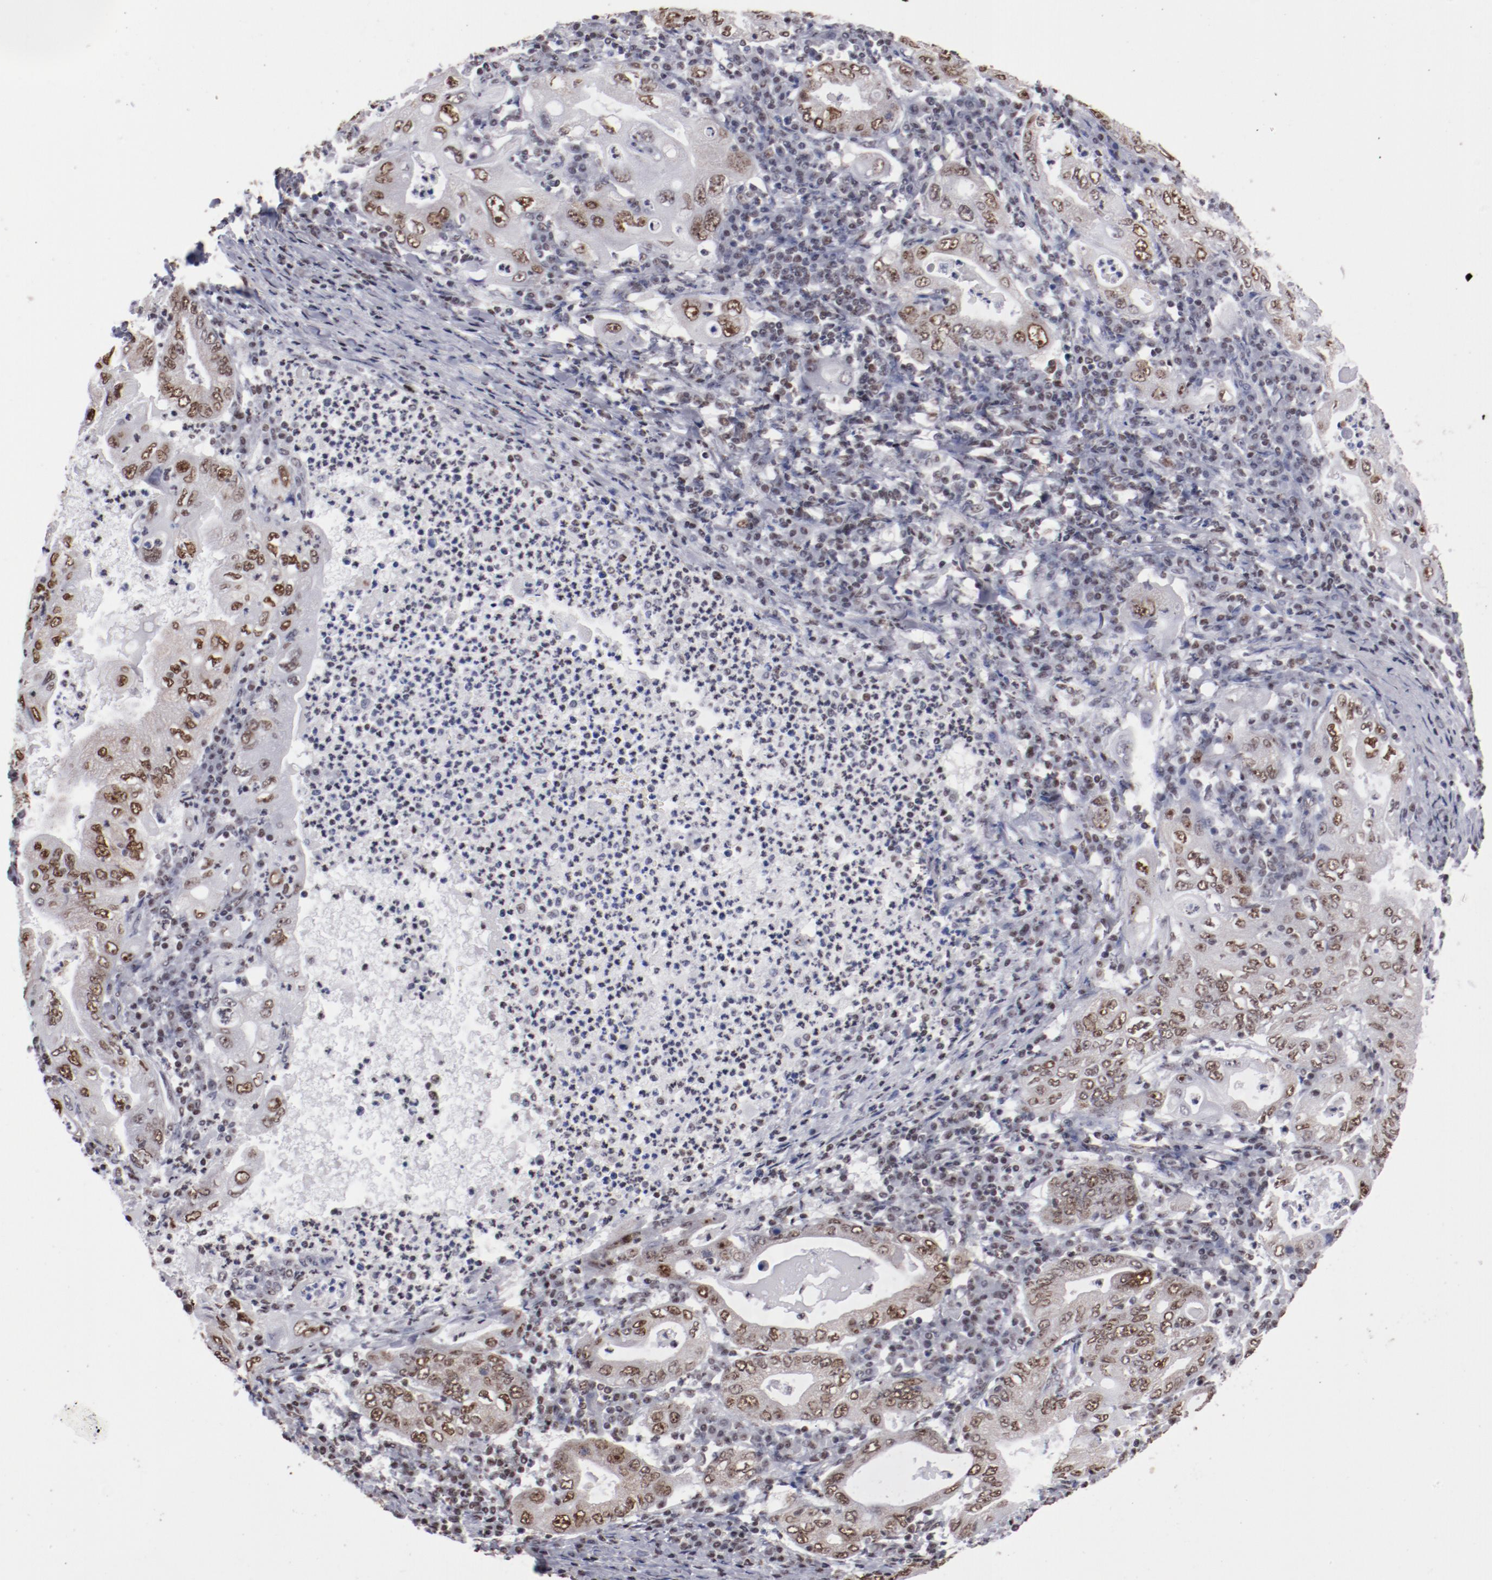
{"staining": {"intensity": "moderate", "quantity": ">75%", "location": "nuclear"}, "tissue": "stomach cancer", "cell_type": "Tumor cells", "image_type": "cancer", "snomed": [{"axis": "morphology", "description": "Normal tissue, NOS"}, {"axis": "morphology", "description": "Adenocarcinoma, NOS"}, {"axis": "topography", "description": "Esophagus"}, {"axis": "topography", "description": "Stomach, upper"}, {"axis": "topography", "description": "Peripheral nerve tissue"}], "caption": "A brown stain shows moderate nuclear positivity of a protein in human adenocarcinoma (stomach) tumor cells.", "gene": "HNRNPA2B1", "patient": {"sex": "male", "age": 62}}